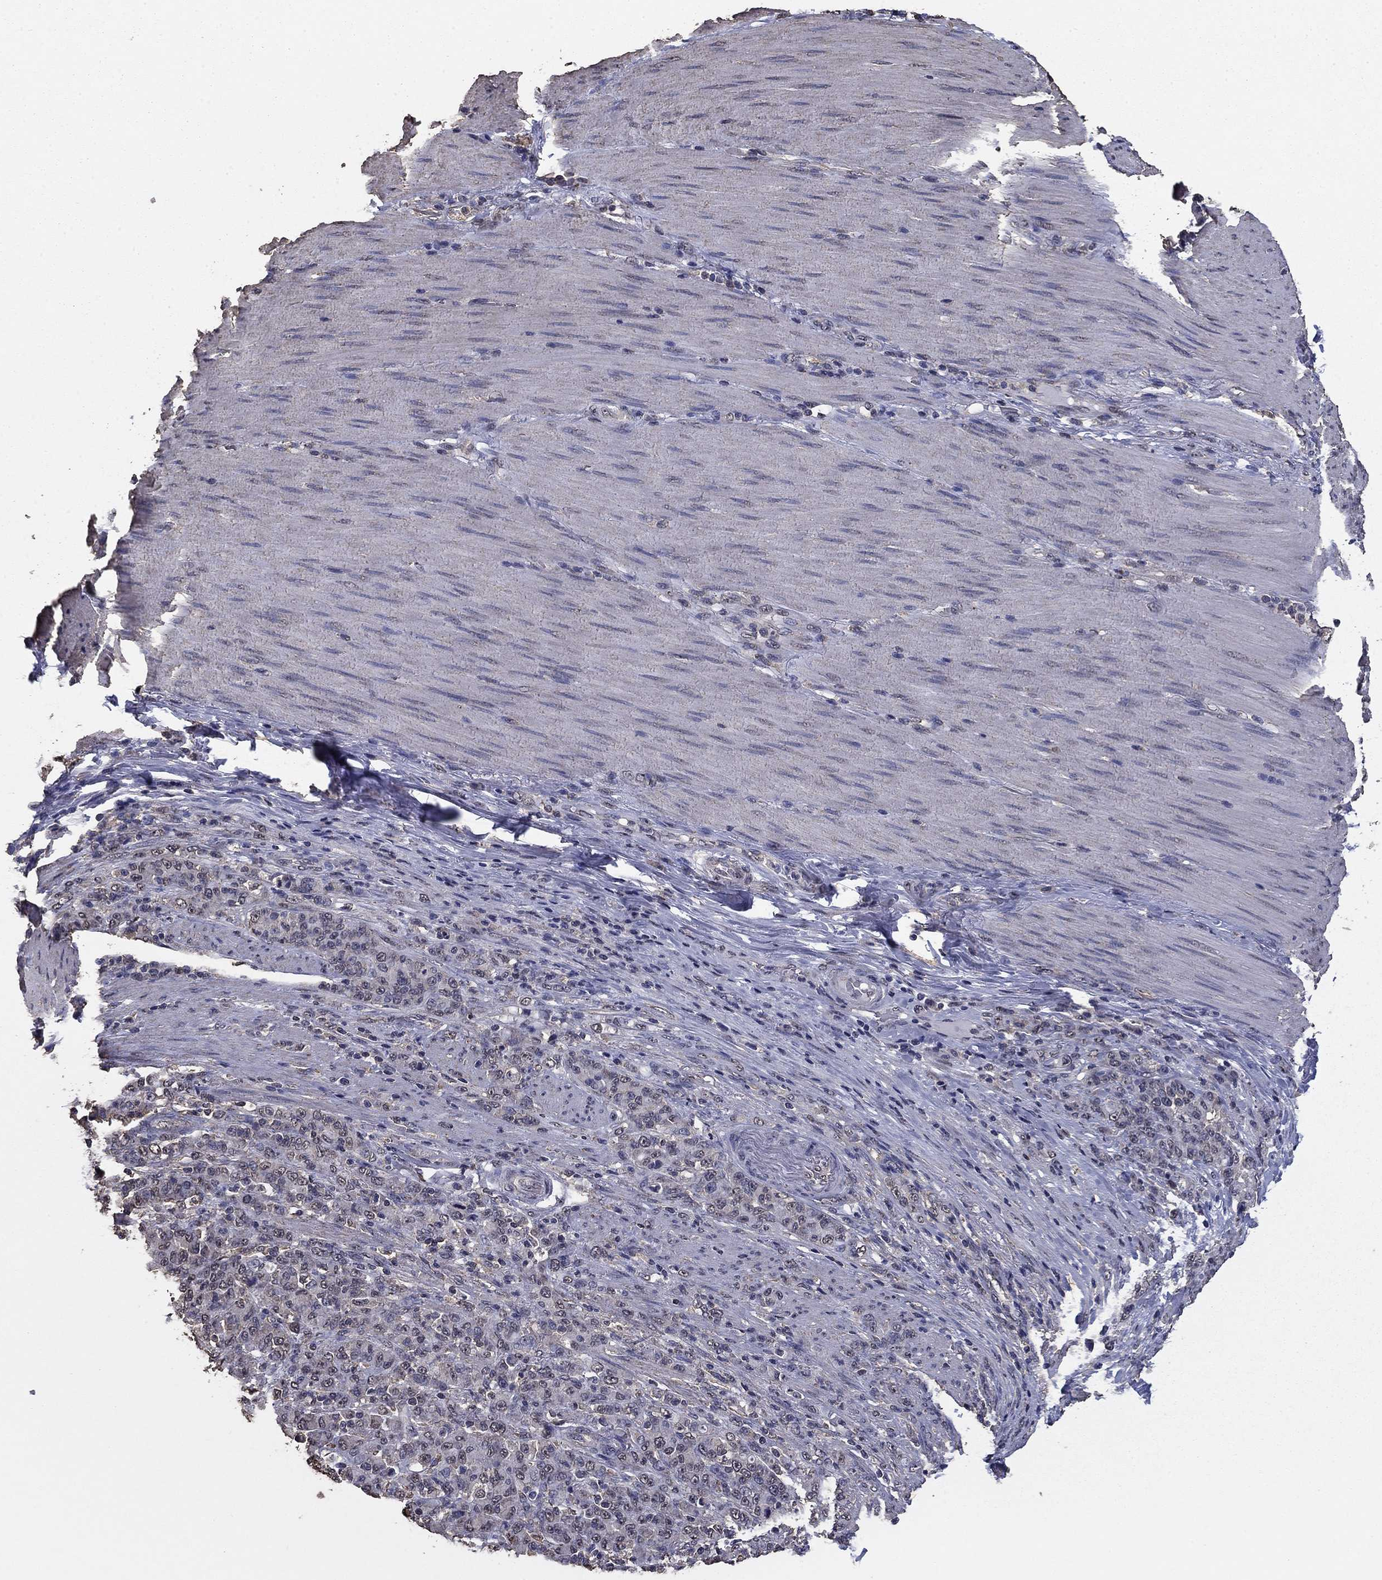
{"staining": {"intensity": "negative", "quantity": "none", "location": "none"}, "tissue": "stomach cancer", "cell_type": "Tumor cells", "image_type": "cancer", "snomed": [{"axis": "morphology", "description": "Normal tissue, NOS"}, {"axis": "morphology", "description": "Adenocarcinoma, NOS"}, {"axis": "topography", "description": "Stomach"}], "caption": "The micrograph displays no significant staining in tumor cells of stomach cancer. Nuclei are stained in blue.", "gene": "MFAP3L", "patient": {"sex": "female", "age": 79}}